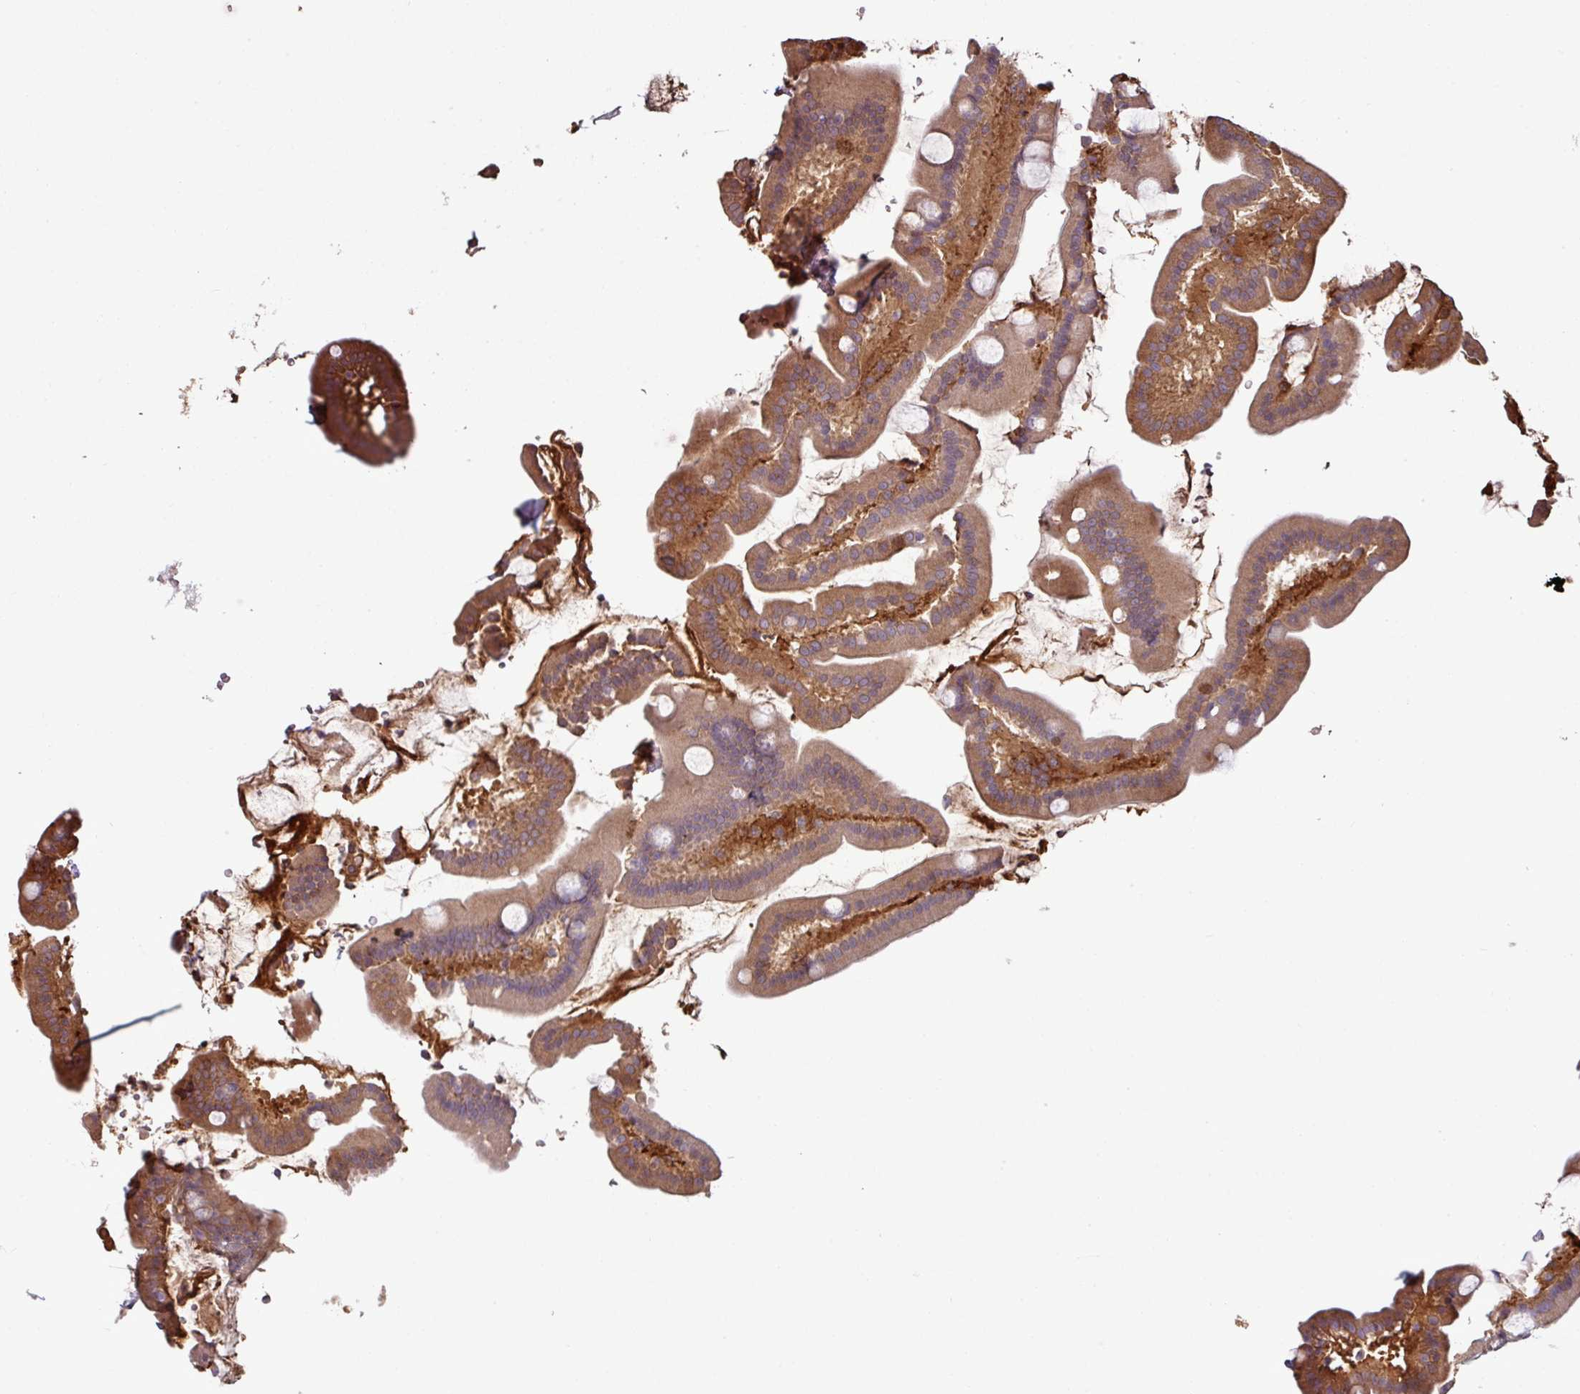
{"staining": {"intensity": "moderate", "quantity": ">75%", "location": "cytoplasmic/membranous"}, "tissue": "duodenum", "cell_type": "Glandular cells", "image_type": "normal", "snomed": [{"axis": "morphology", "description": "Normal tissue, NOS"}, {"axis": "topography", "description": "Duodenum"}], "caption": "A medium amount of moderate cytoplasmic/membranous positivity is identified in approximately >75% of glandular cells in benign duodenum.", "gene": "GNPDA1", "patient": {"sex": "male", "age": 55}}